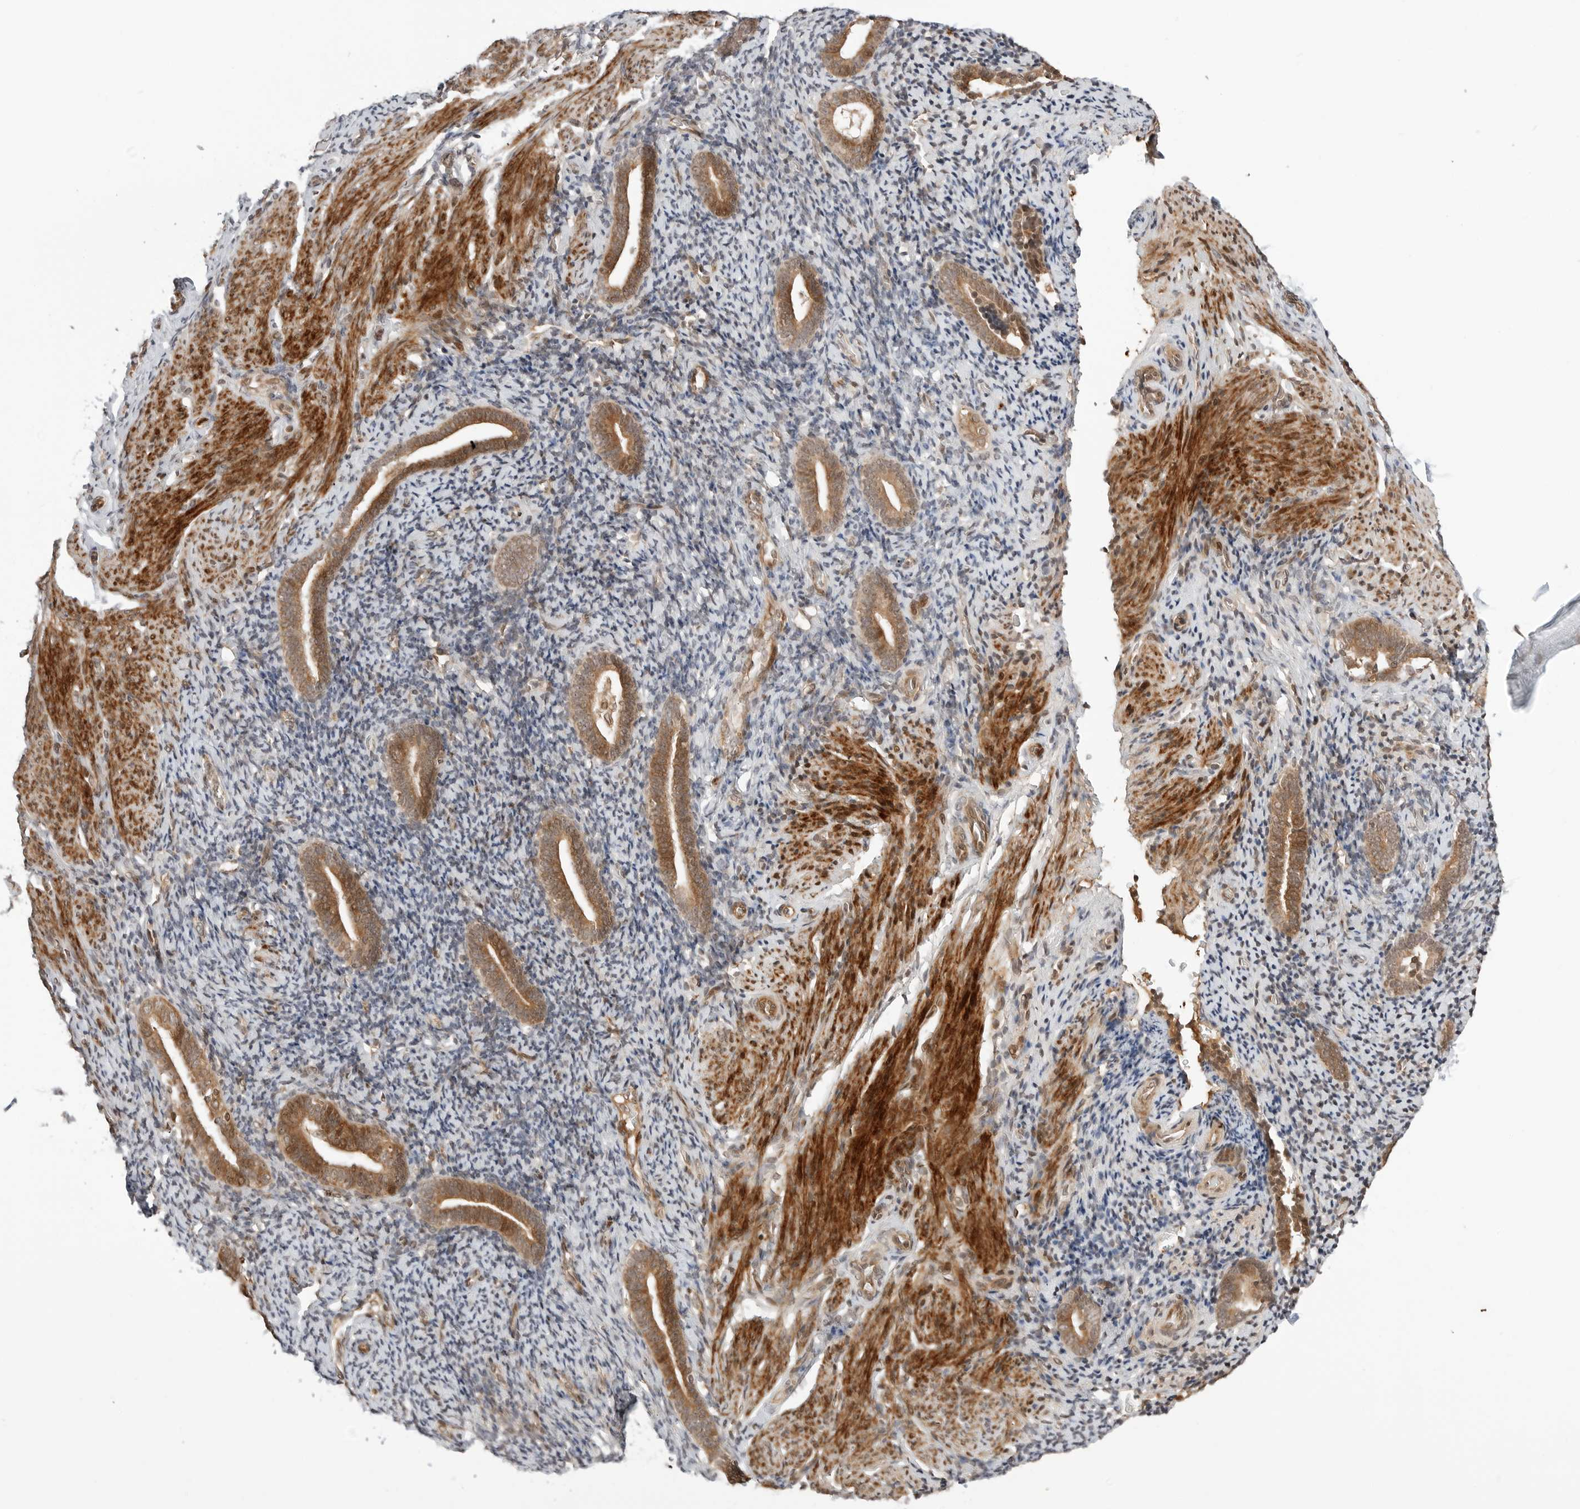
{"staining": {"intensity": "moderate", "quantity": "25%-75%", "location": "nuclear"}, "tissue": "endometrium", "cell_type": "Cells in endometrial stroma", "image_type": "normal", "snomed": [{"axis": "morphology", "description": "Normal tissue, NOS"}, {"axis": "topography", "description": "Endometrium"}], "caption": "Immunohistochemistry (IHC) (DAB) staining of benign endometrium demonstrates moderate nuclear protein staining in approximately 25%-75% of cells in endometrial stroma.", "gene": "GEM", "patient": {"sex": "female", "age": 51}}